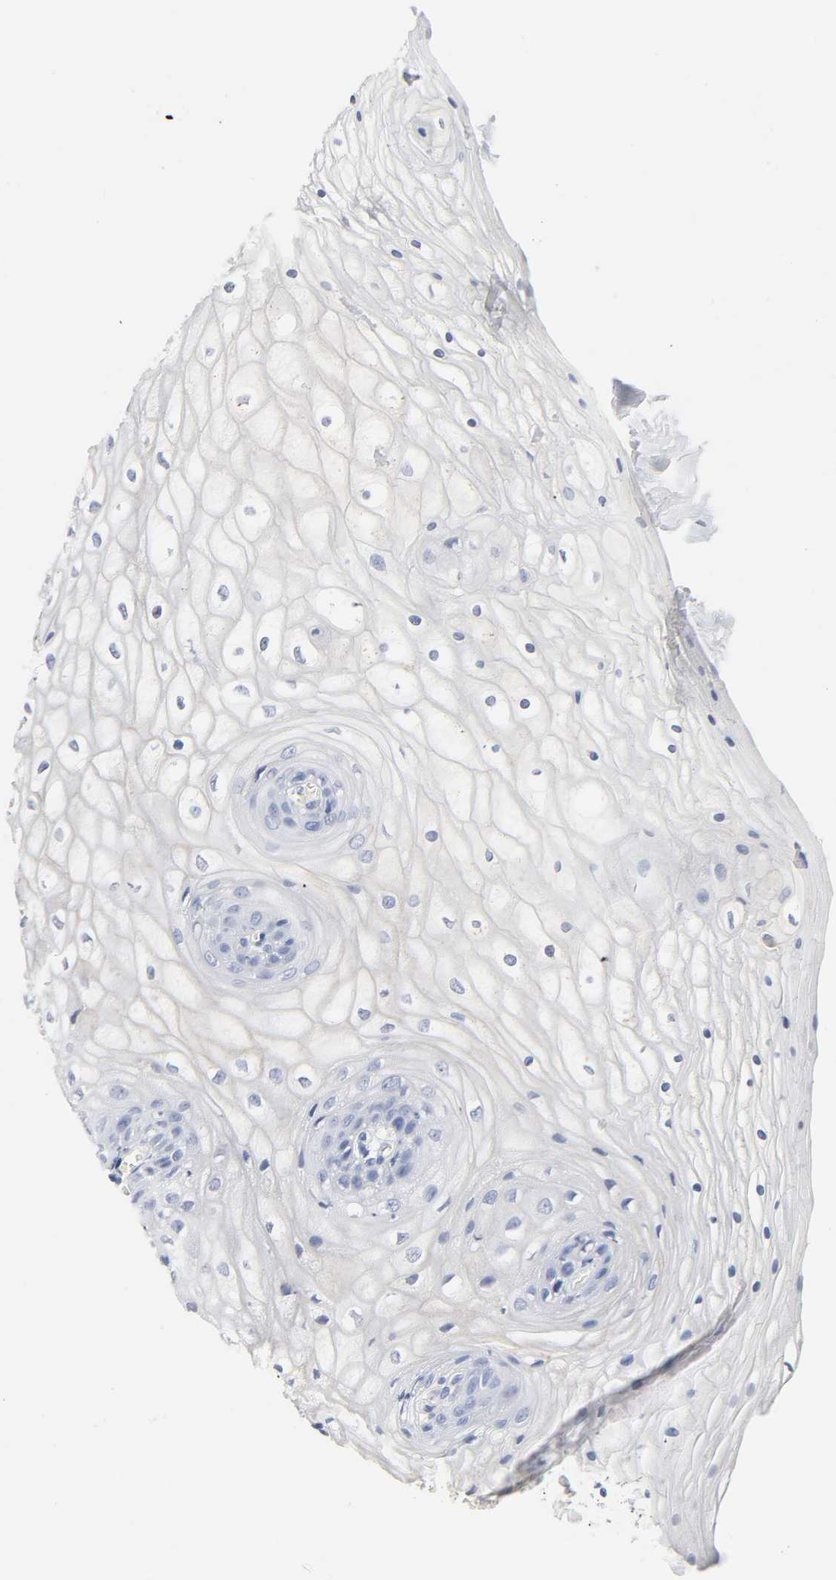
{"staining": {"intensity": "negative", "quantity": "none", "location": "none"}, "tissue": "vagina", "cell_type": "Squamous epithelial cells", "image_type": "normal", "snomed": [{"axis": "morphology", "description": "Normal tissue, NOS"}, {"axis": "topography", "description": "Vagina"}], "caption": "Human vagina stained for a protein using immunohistochemistry (IHC) demonstrates no staining in squamous epithelial cells.", "gene": "ACP3", "patient": {"sex": "female", "age": 34}}